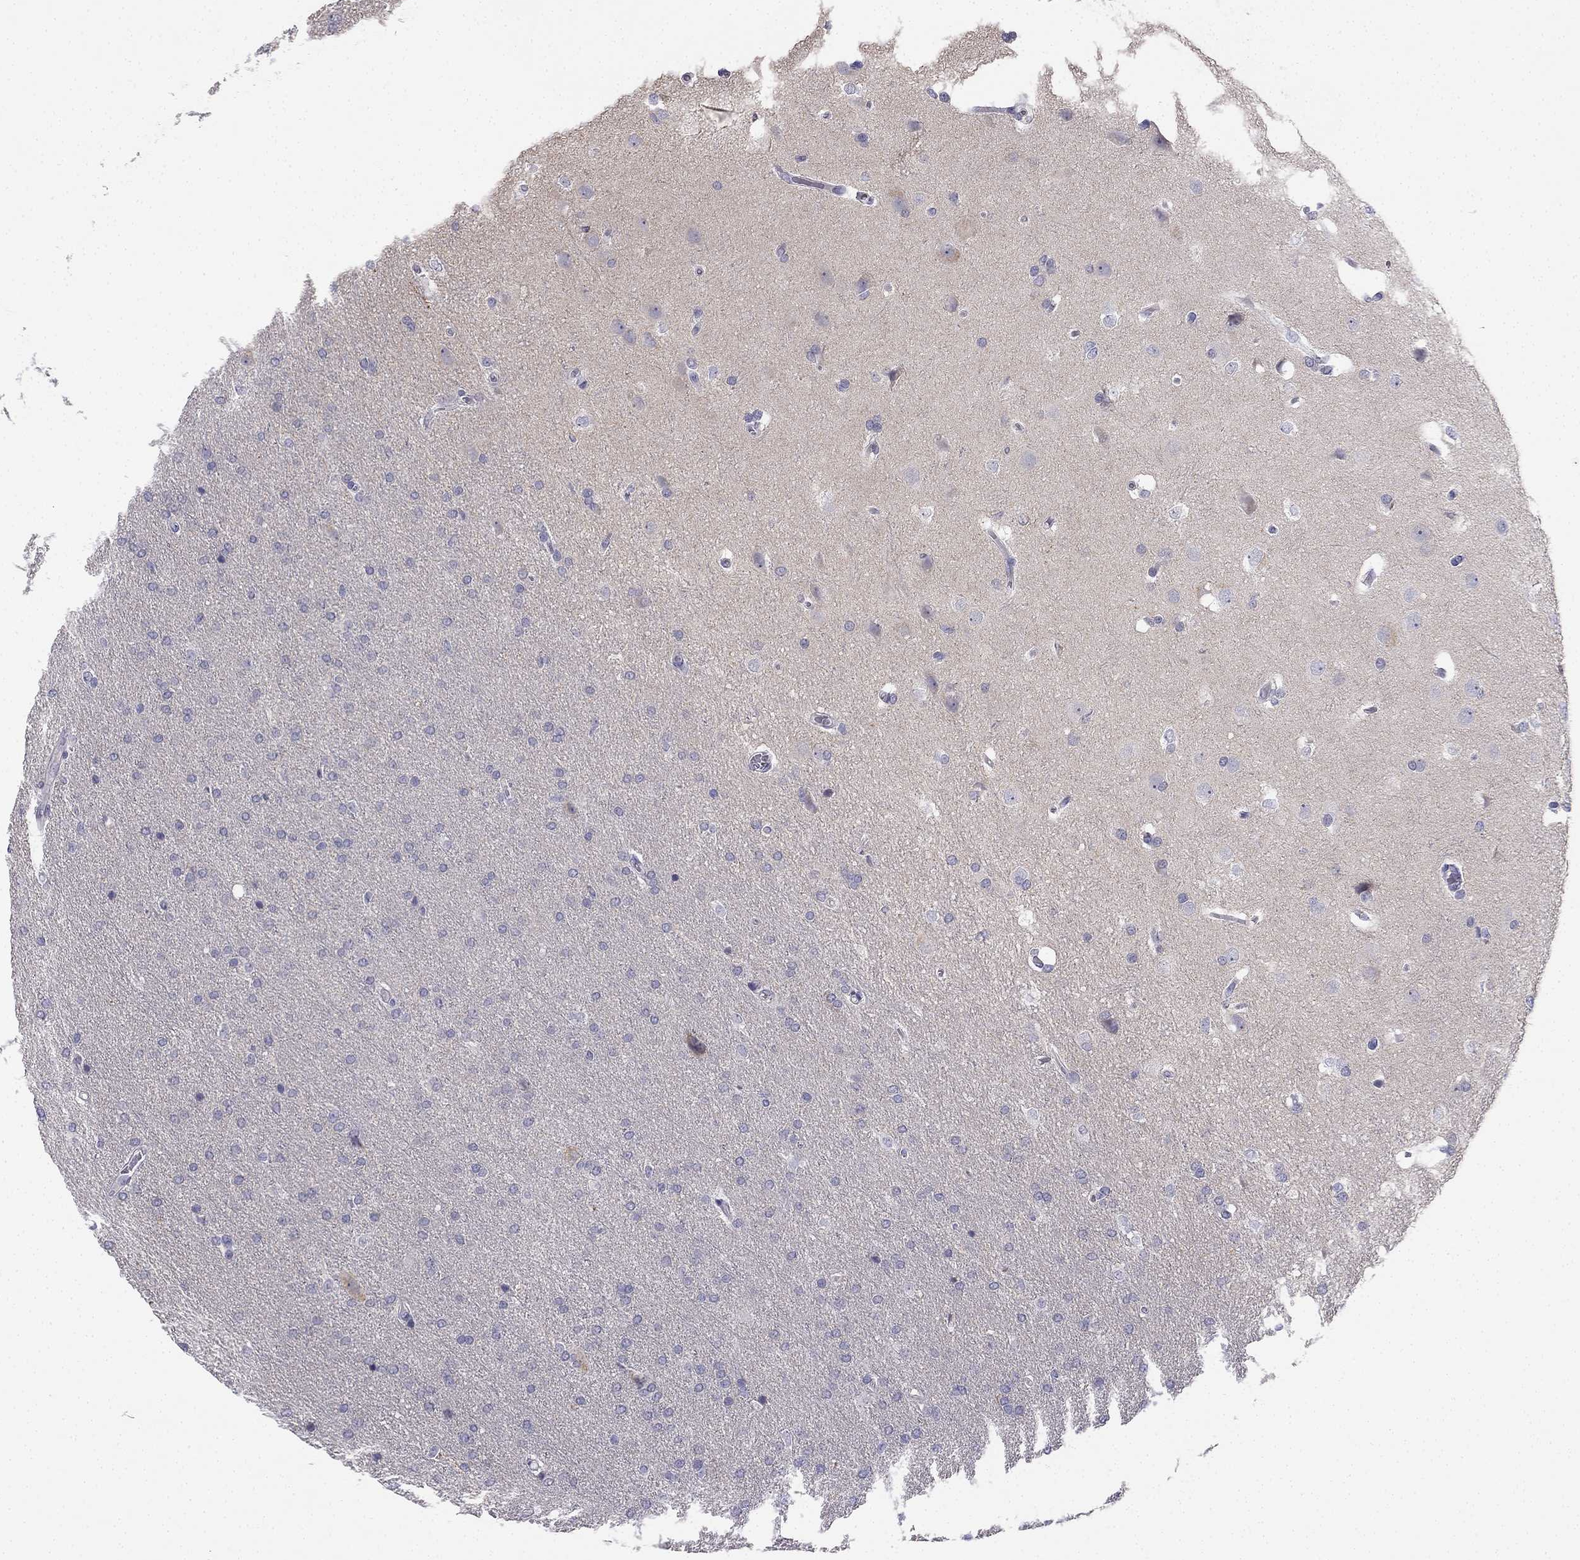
{"staining": {"intensity": "negative", "quantity": "none", "location": "none"}, "tissue": "glioma", "cell_type": "Tumor cells", "image_type": "cancer", "snomed": [{"axis": "morphology", "description": "Glioma, malignant, Low grade"}, {"axis": "topography", "description": "Brain"}], "caption": "Immunohistochemistry micrograph of malignant glioma (low-grade) stained for a protein (brown), which exhibits no expression in tumor cells.", "gene": "C16orf89", "patient": {"sex": "female", "age": 32}}